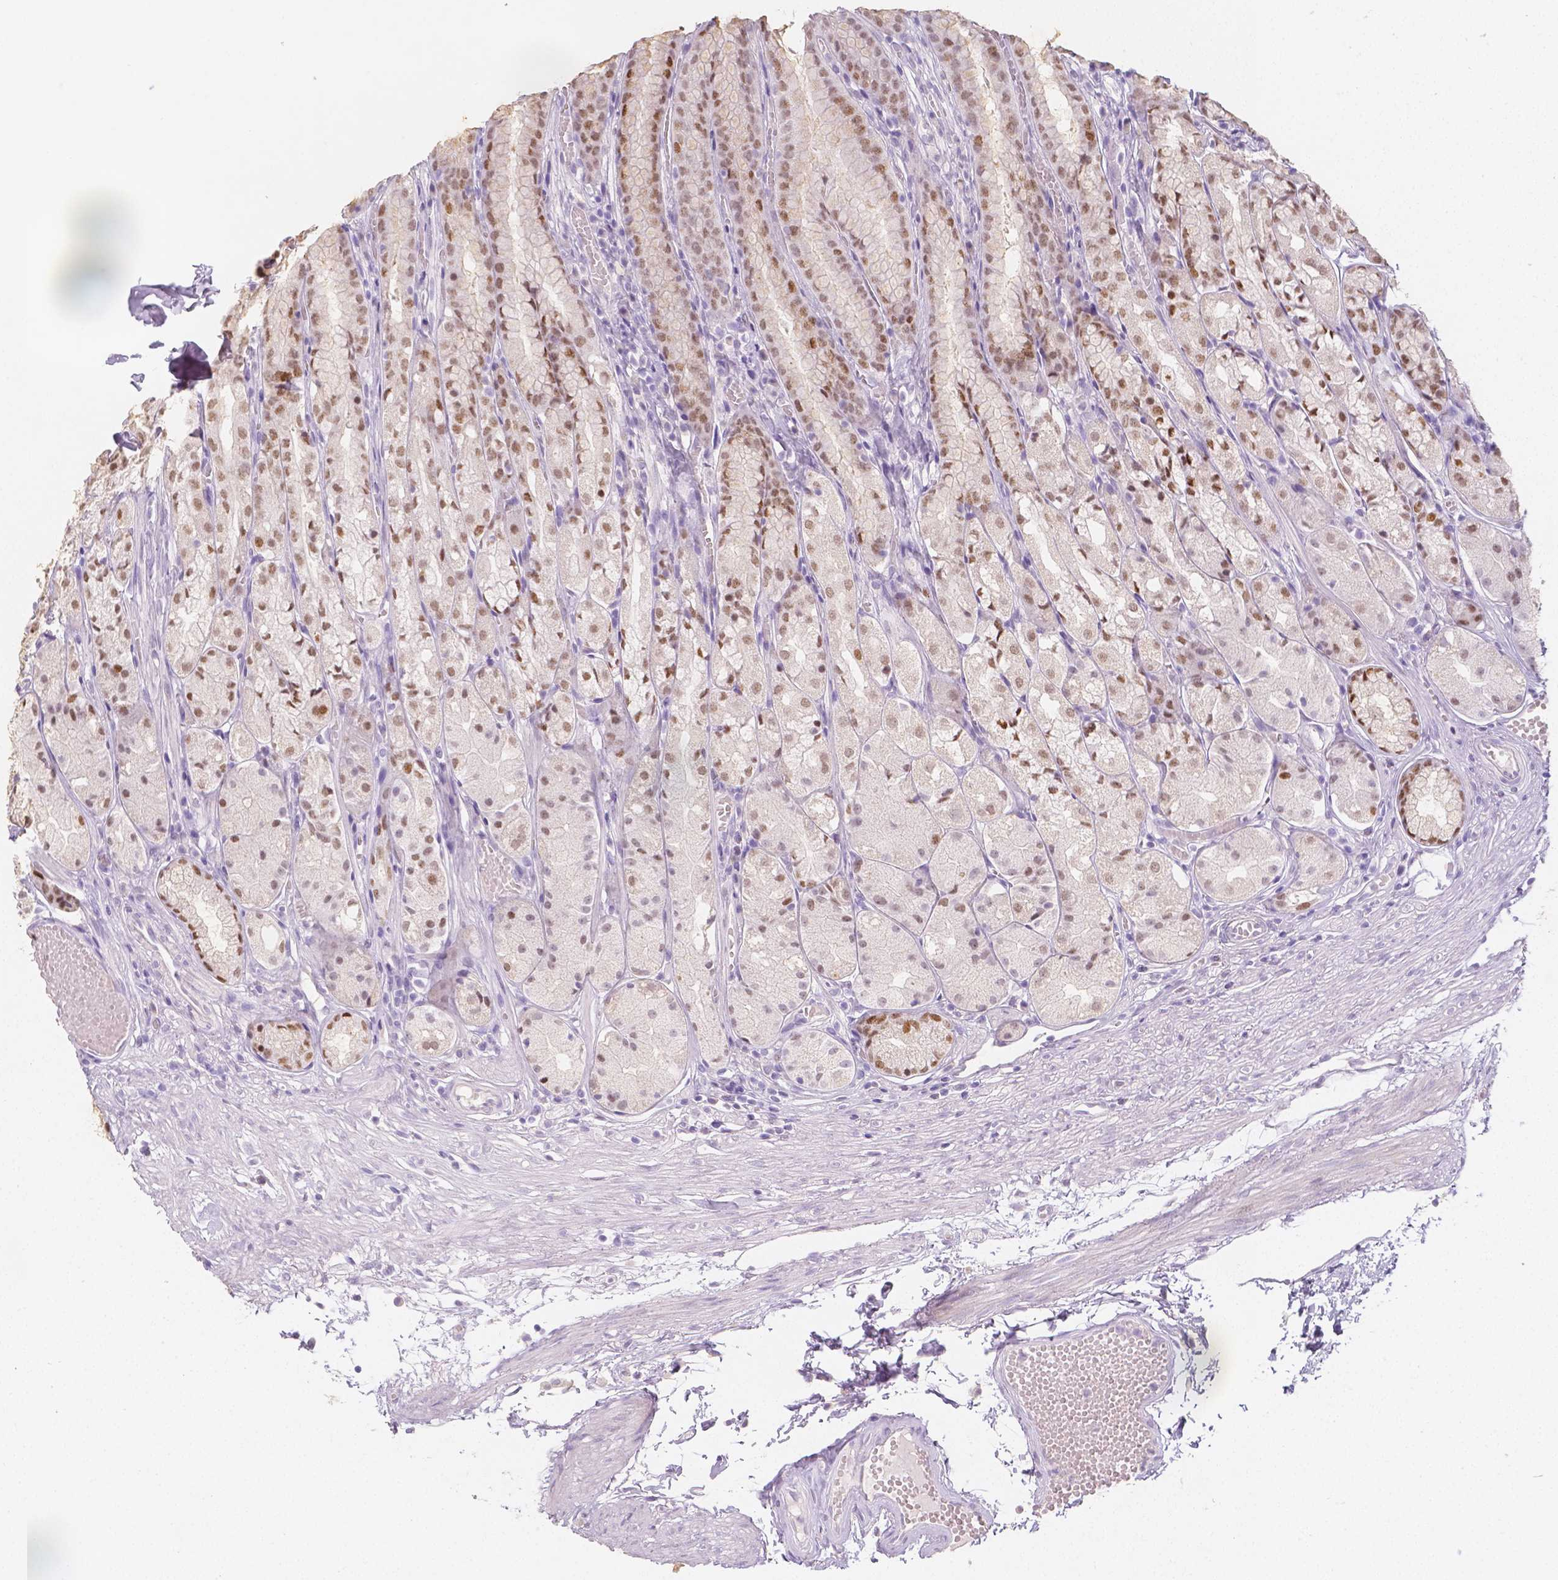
{"staining": {"intensity": "moderate", "quantity": ">75%", "location": "nuclear"}, "tissue": "stomach", "cell_type": "Glandular cells", "image_type": "normal", "snomed": [{"axis": "morphology", "description": "Normal tissue, NOS"}, {"axis": "topography", "description": "Stomach"}], "caption": "Moderate nuclear positivity for a protein is present in about >75% of glandular cells of normal stomach using immunohistochemistry.", "gene": "HNF1B", "patient": {"sex": "male", "age": 70}}